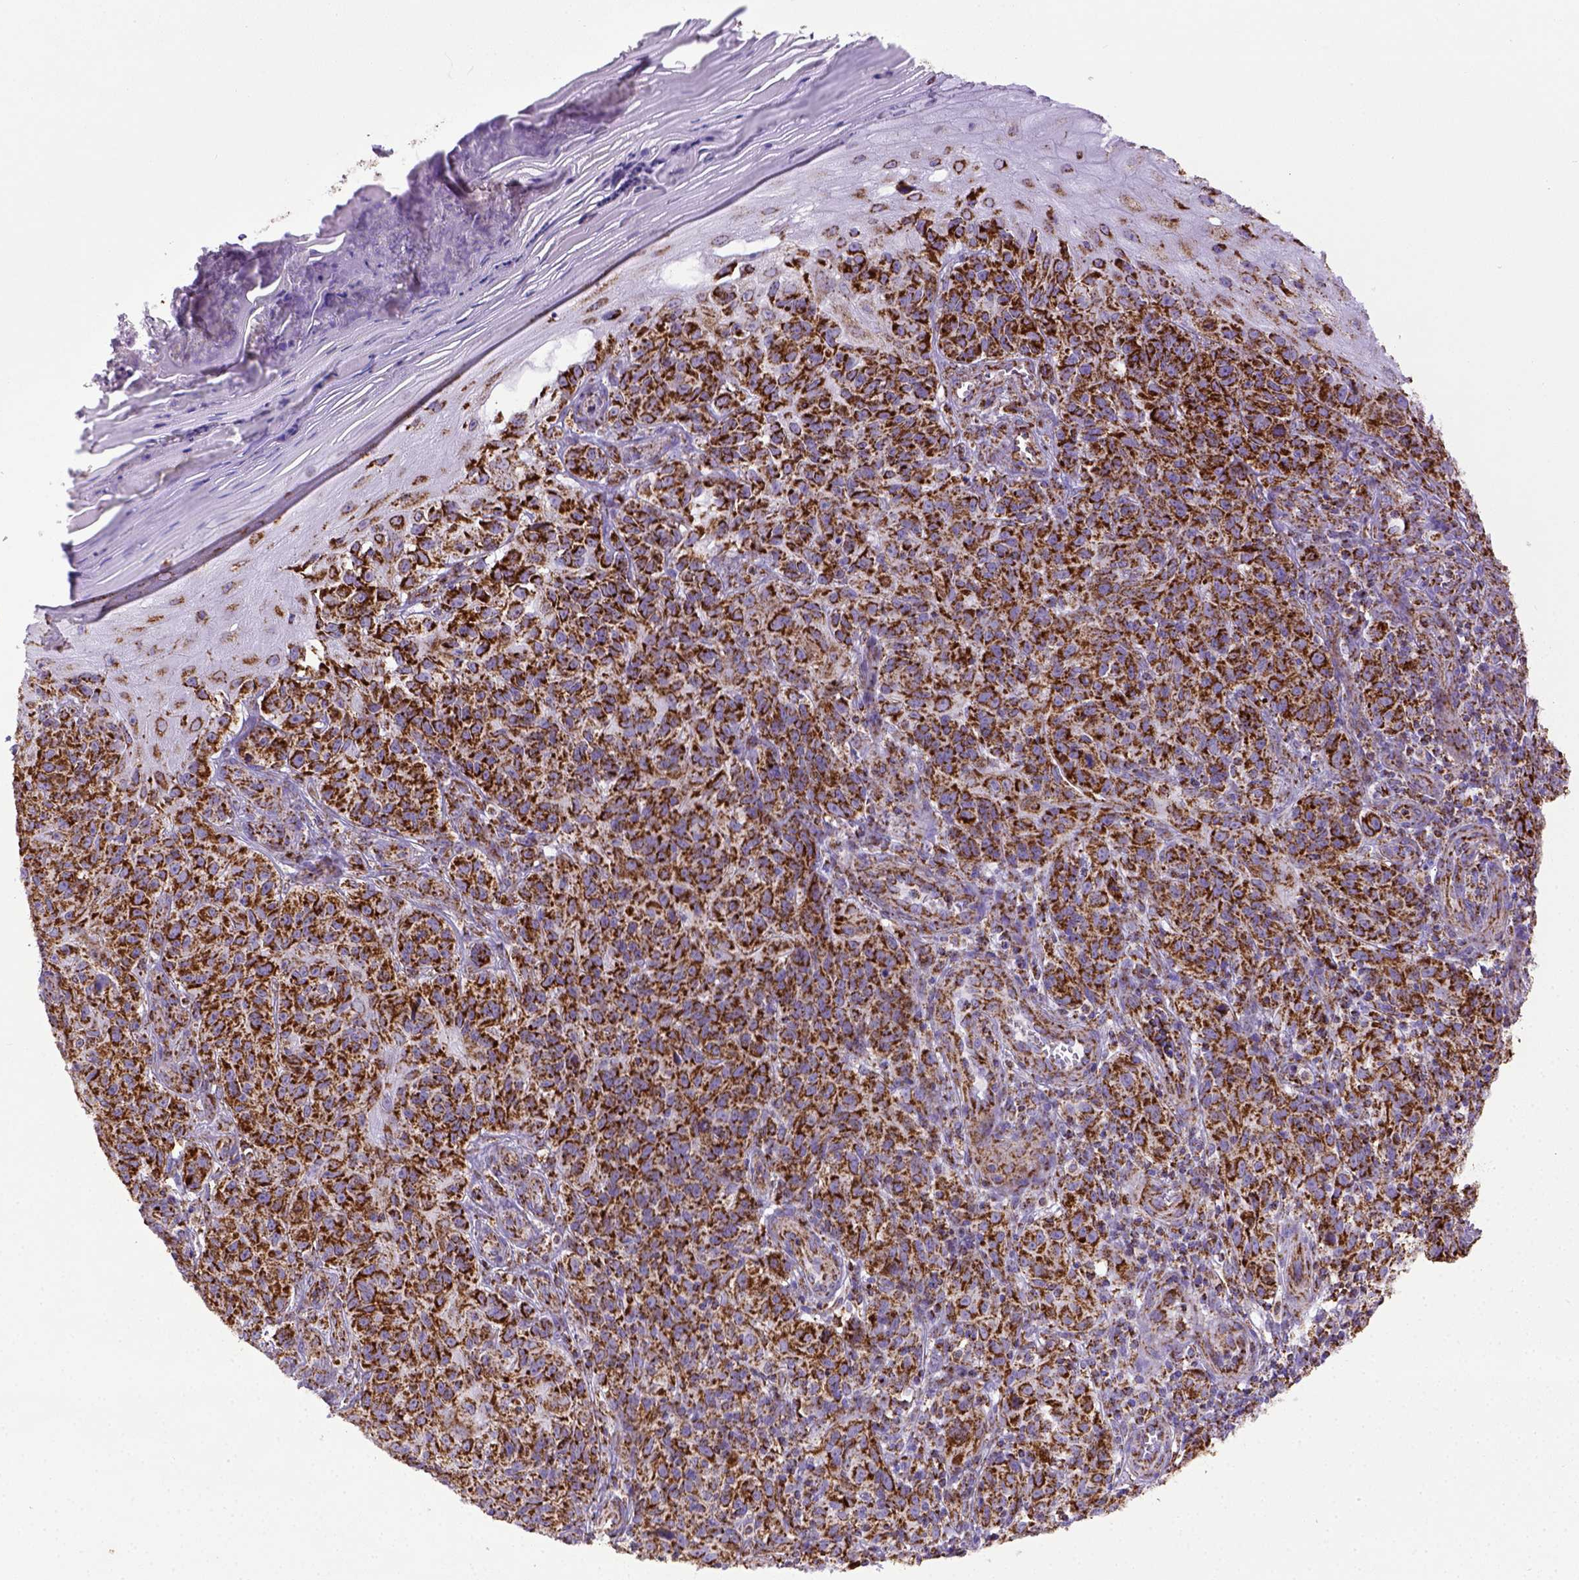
{"staining": {"intensity": "strong", "quantity": ">75%", "location": "cytoplasmic/membranous"}, "tissue": "melanoma", "cell_type": "Tumor cells", "image_type": "cancer", "snomed": [{"axis": "morphology", "description": "Malignant melanoma, NOS"}, {"axis": "topography", "description": "Skin"}], "caption": "Human melanoma stained for a protein (brown) reveals strong cytoplasmic/membranous positive positivity in approximately >75% of tumor cells.", "gene": "MT-CO1", "patient": {"sex": "female", "age": 53}}